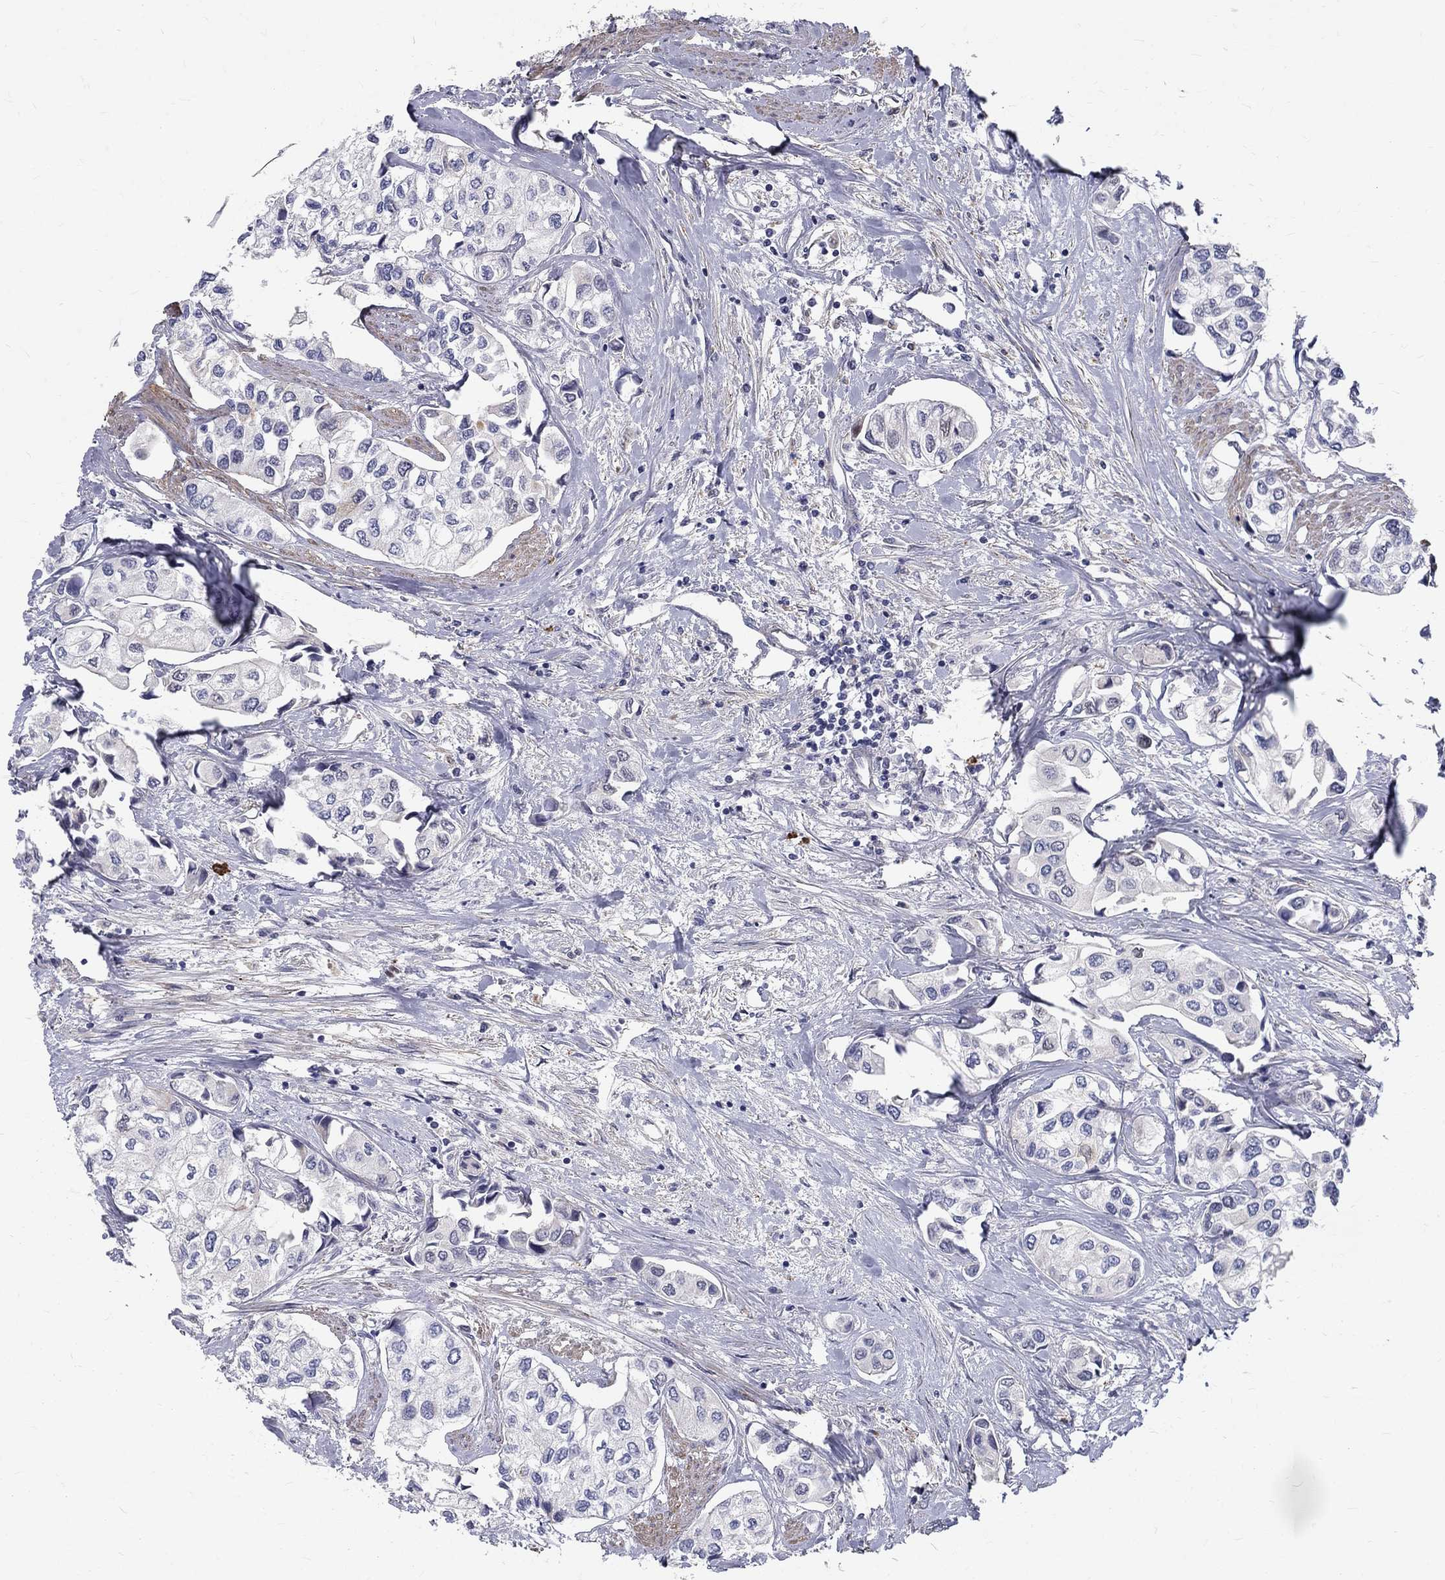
{"staining": {"intensity": "negative", "quantity": "none", "location": "none"}, "tissue": "urothelial cancer", "cell_type": "Tumor cells", "image_type": "cancer", "snomed": [{"axis": "morphology", "description": "Urothelial carcinoma, High grade"}, {"axis": "topography", "description": "Urinary bladder"}], "caption": "Immunohistochemistry photomicrograph of urothelial carcinoma (high-grade) stained for a protein (brown), which demonstrates no expression in tumor cells. (Brightfield microscopy of DAB (3,3'-diaminobenzidine) IHC at high magnification).", "gene": "EPDR1", "patient": {"sex": "male", "age": 73}}